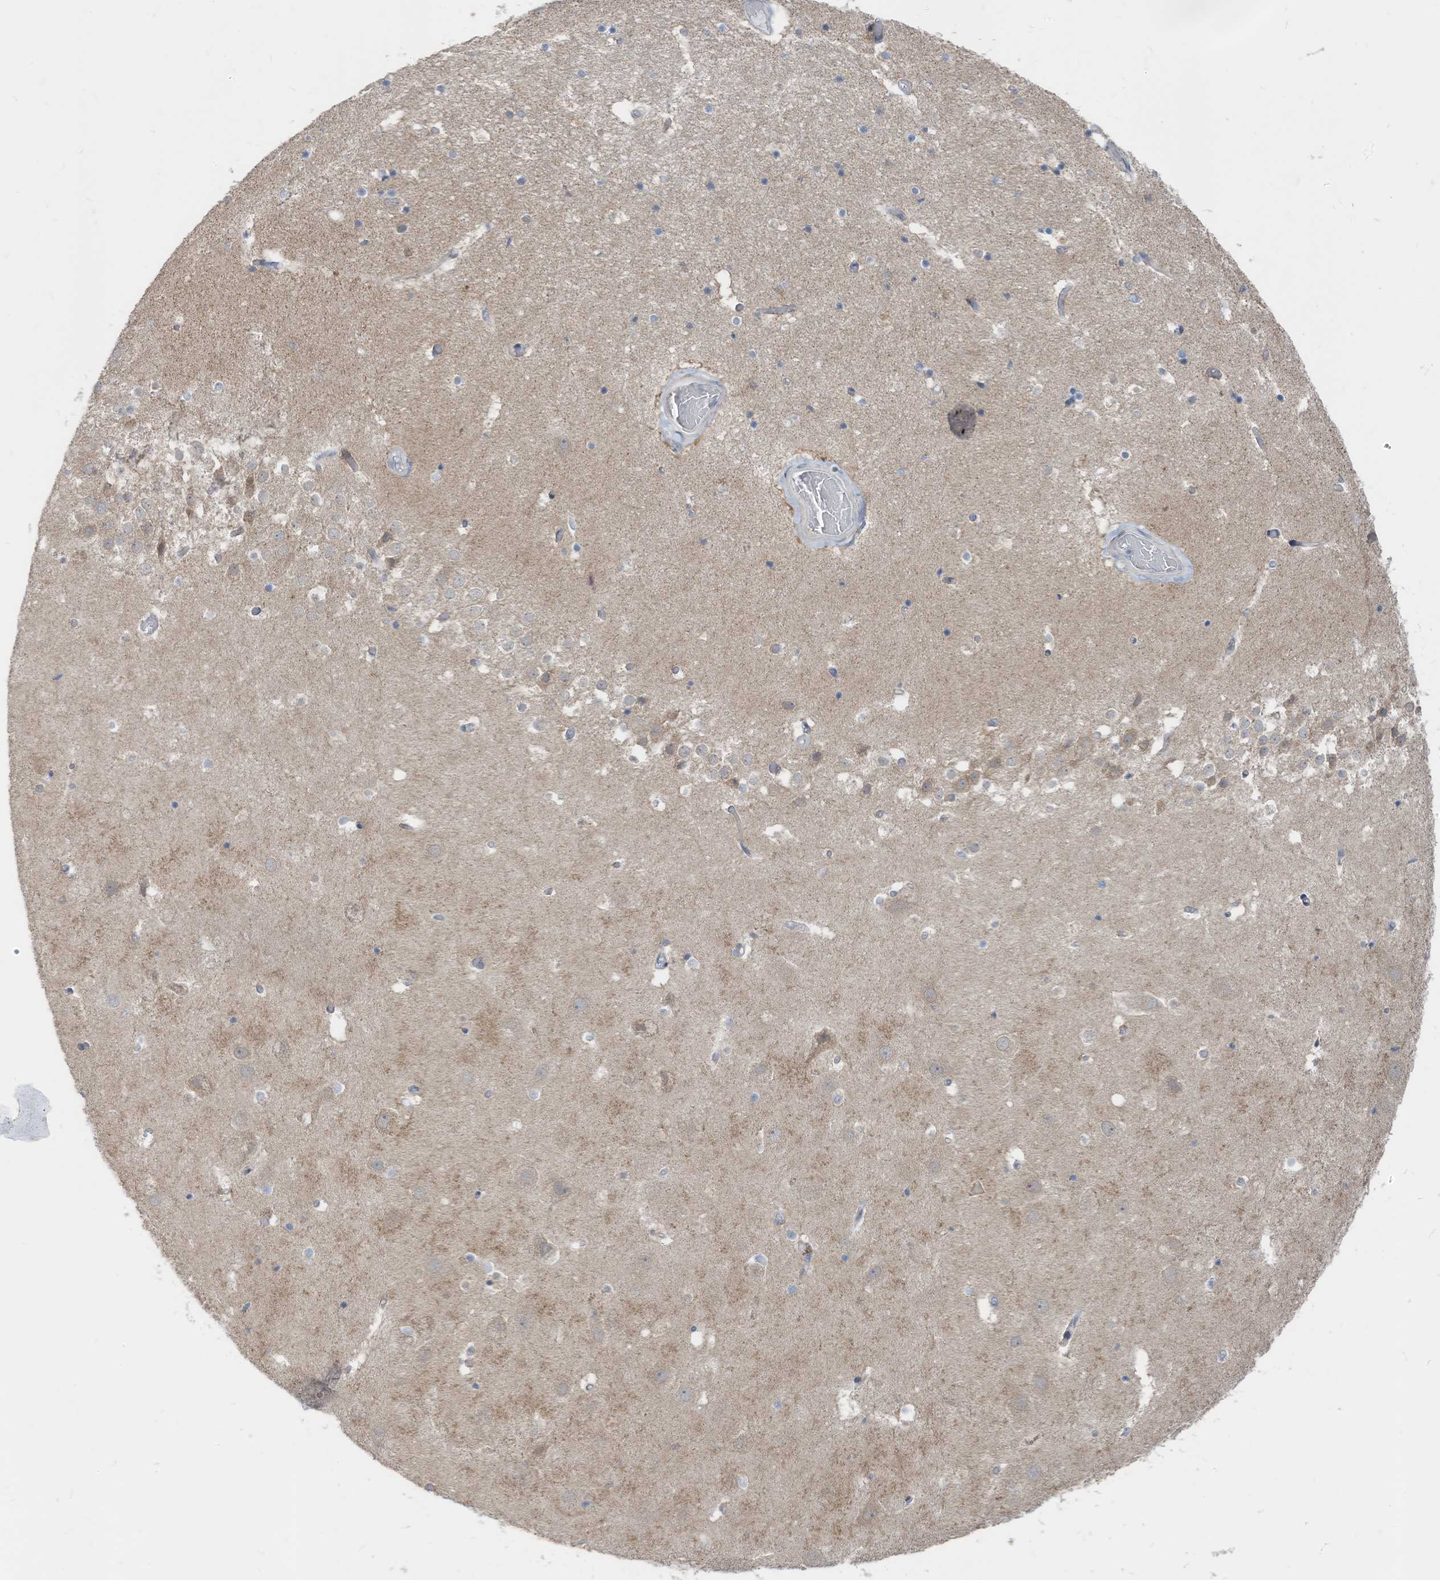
{"staining": {"intensity": "negative", "quantity": "none", "location": "none"}, "tissue": "hippocampus", "cell_type": "Glial cells", "image_type": "normal", "snomed": [{"axis": "morphology", "description": "Normal tissue, NOS"}, {"axis": "topography", "description": "Hippocampus"}], "caption": "DAB (3,3'-diaminobenzidine) immunohistochemical staining of normal hippocampus exhibits no significant staining in glial cells. The staining was performed using DAB to visualize the protein expression in brown, while the nuclei were stained in blue with hematoxylin (Magnification: 20x).", "gene": "LDAH", "patient": {"sex": "female", "age": 52}}